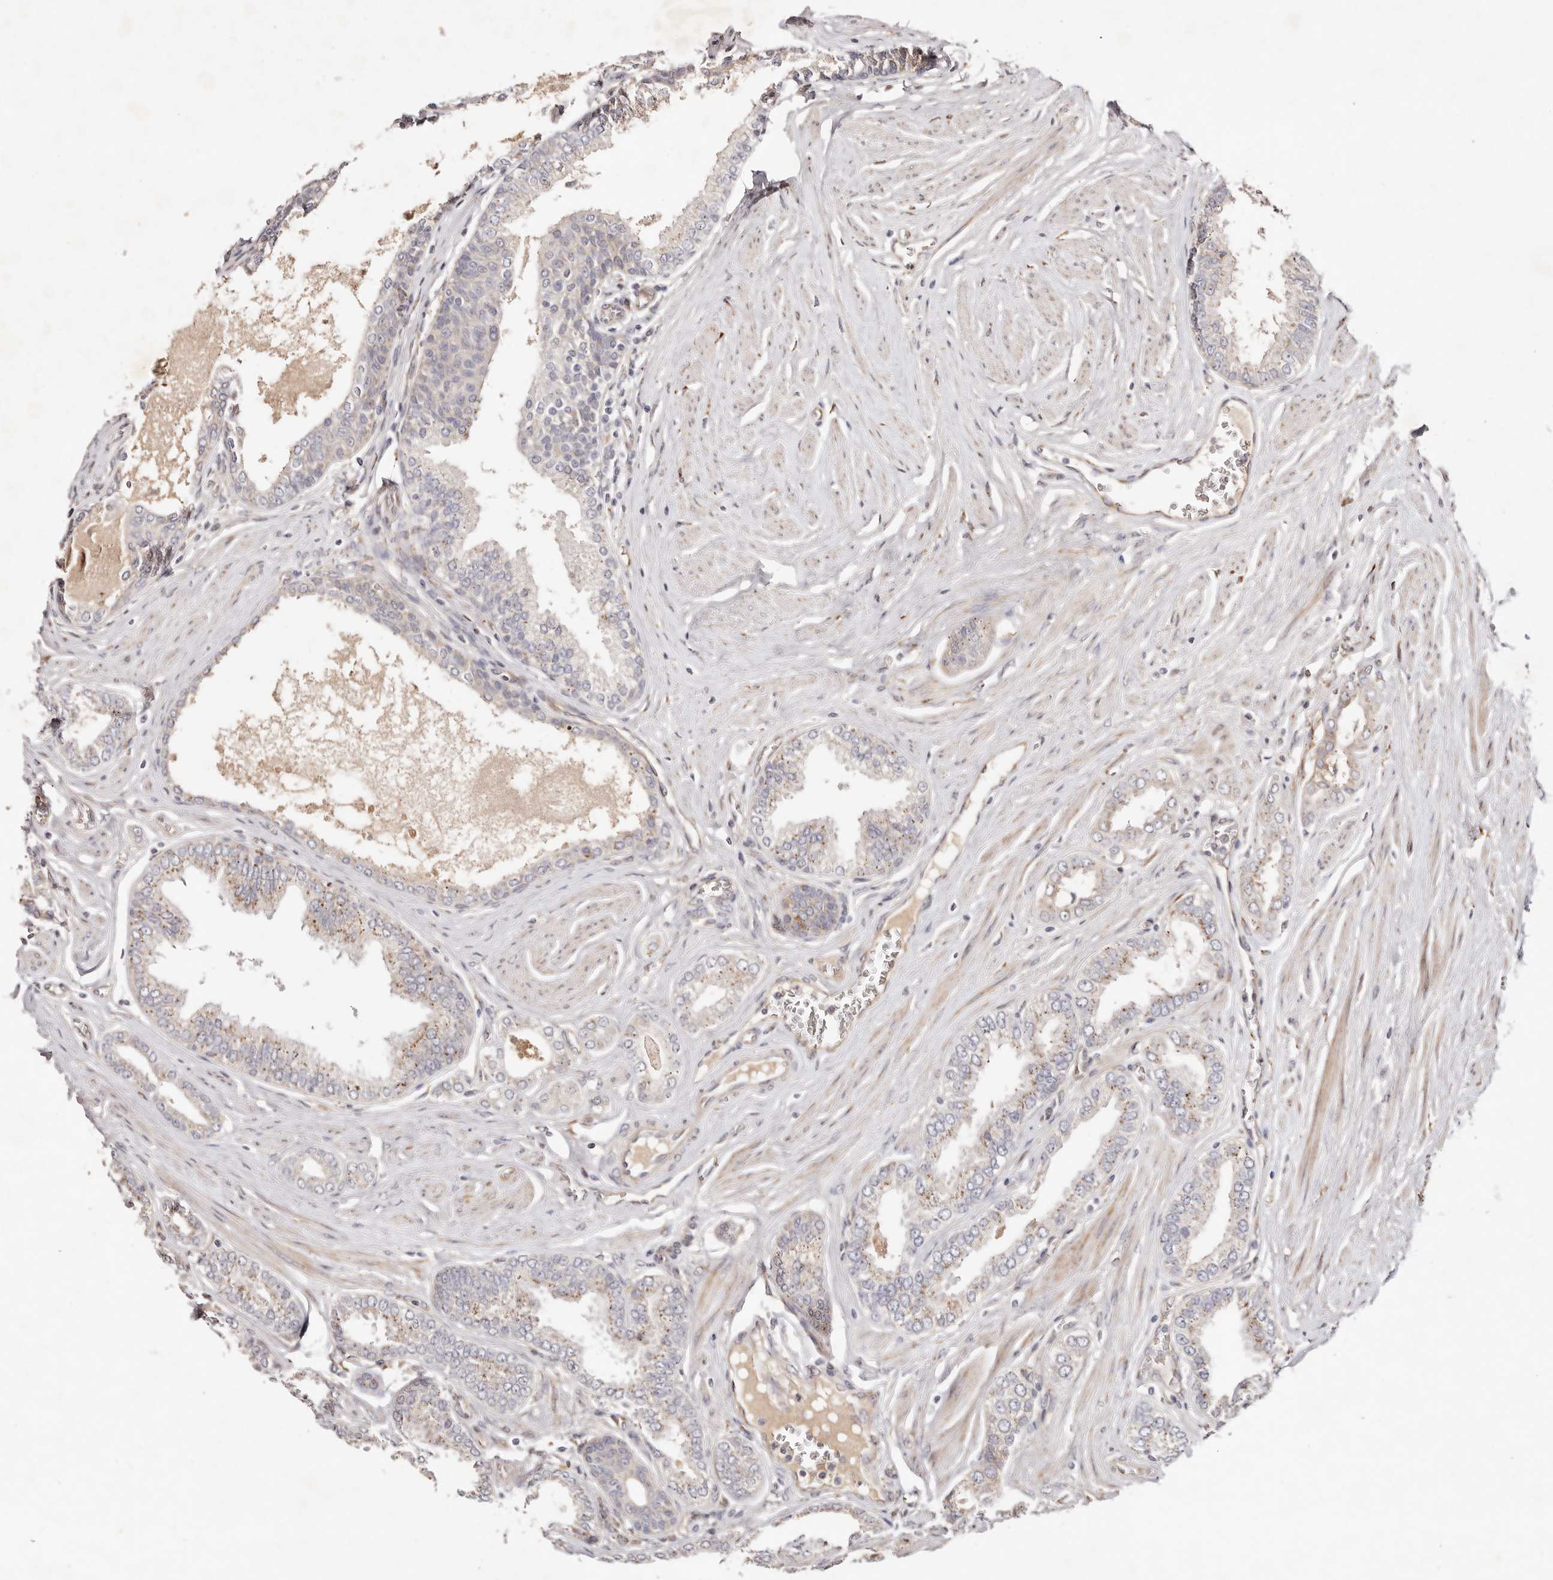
{"staining": {"intensity": "weak", "quantity": "25%-75%", "location": "cytoplasmic/membranous"}, "tissue": "prostate cancer", "cell_type": "Tumor cells", "image_type": "cancer", "snomed": [{"axis": "morphology", "description": "Adenocarcinoma, Low grade"}, {"axis": "topography", "description": "Prostate"}], "caption": "Tumor cells reveal low levels of weak cytoplasmic/membranous staining in about 25%-75% of cells in human prostate low-grade adenocarcinoma.", "gene": "SERPINH1", "patient": {"sex": "male", "age": 63}}